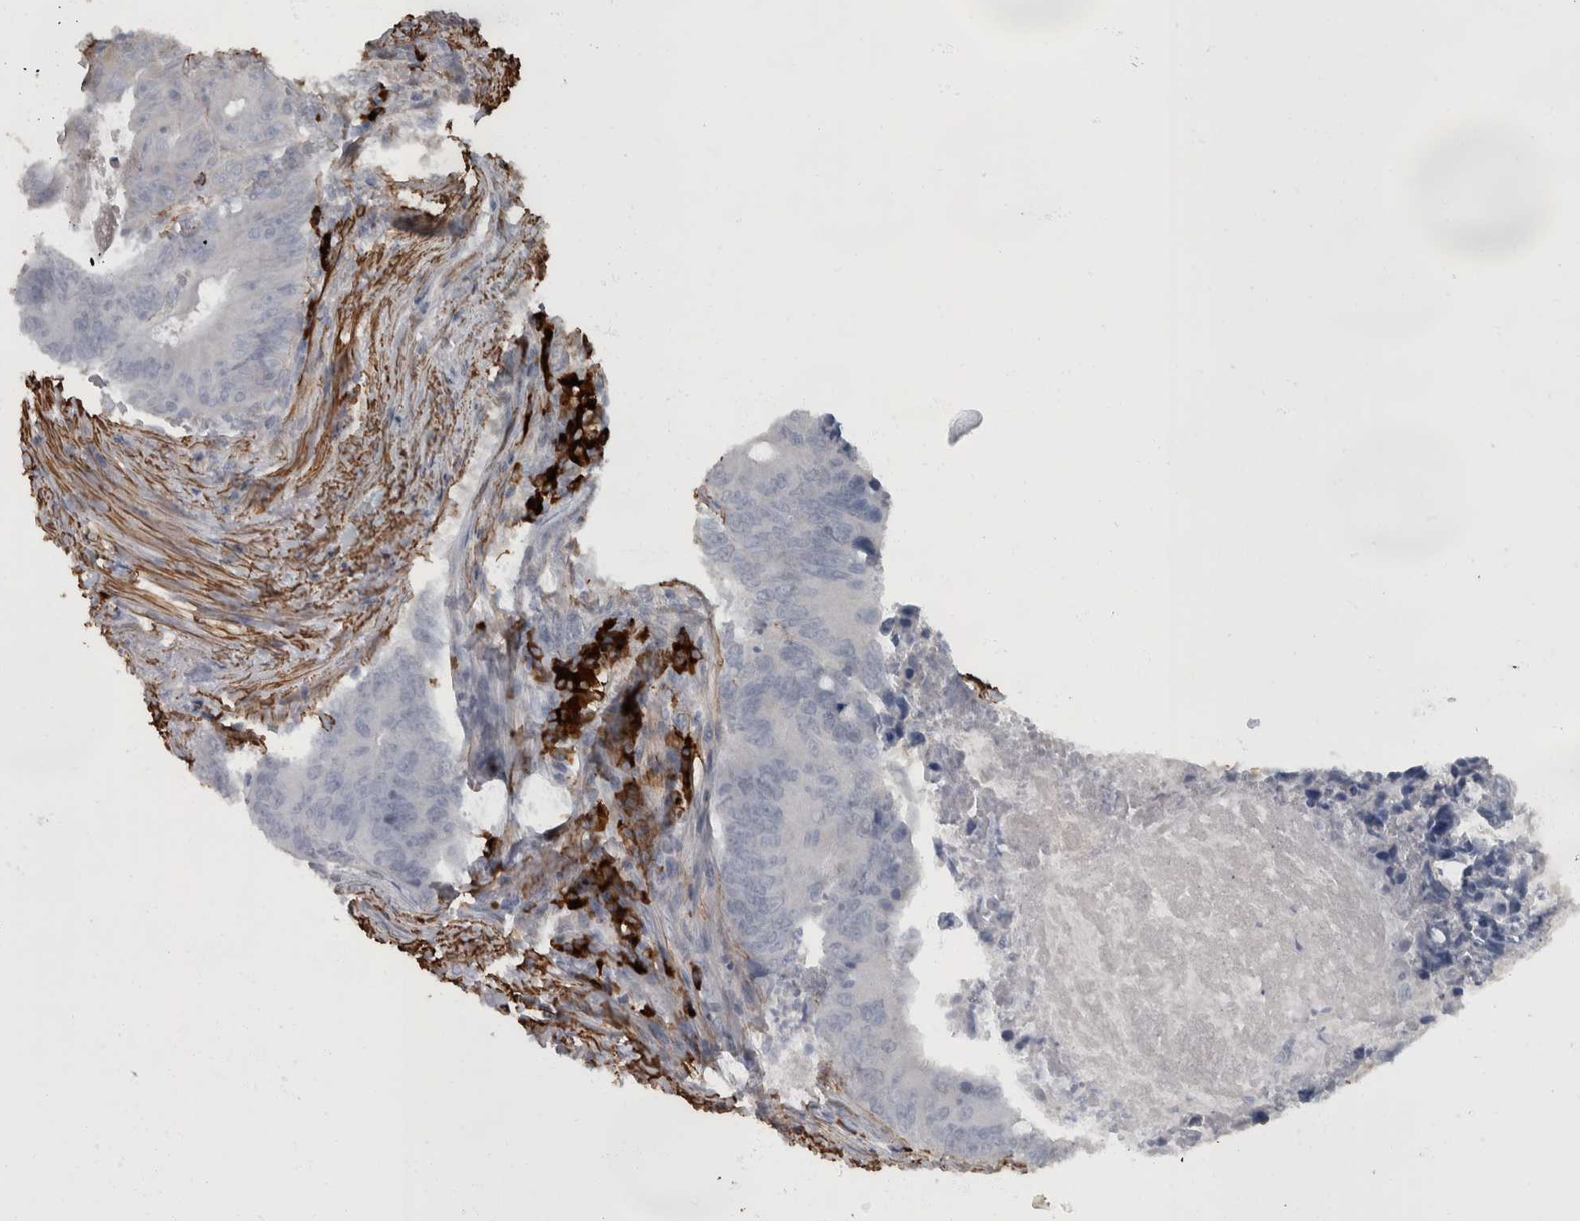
{"staining": {"intensity": "negative", "quantity": "none", "location": "none"}, "tissue": "colorectal cancer", "cell_type": "Tumor cells", "image_type": "cancer", "snomed": [{"axis": "morphology", "description": "Adenocarcinoma, NOS"}, {"axis": "topography", "description": "Colon"}], "caption": "IHC image of colorectal cancer stained for a protein (brown), which displays no expression in tumor cells.", "gene": "MASTL", "patient": {"sex": "male", "age": 87}}